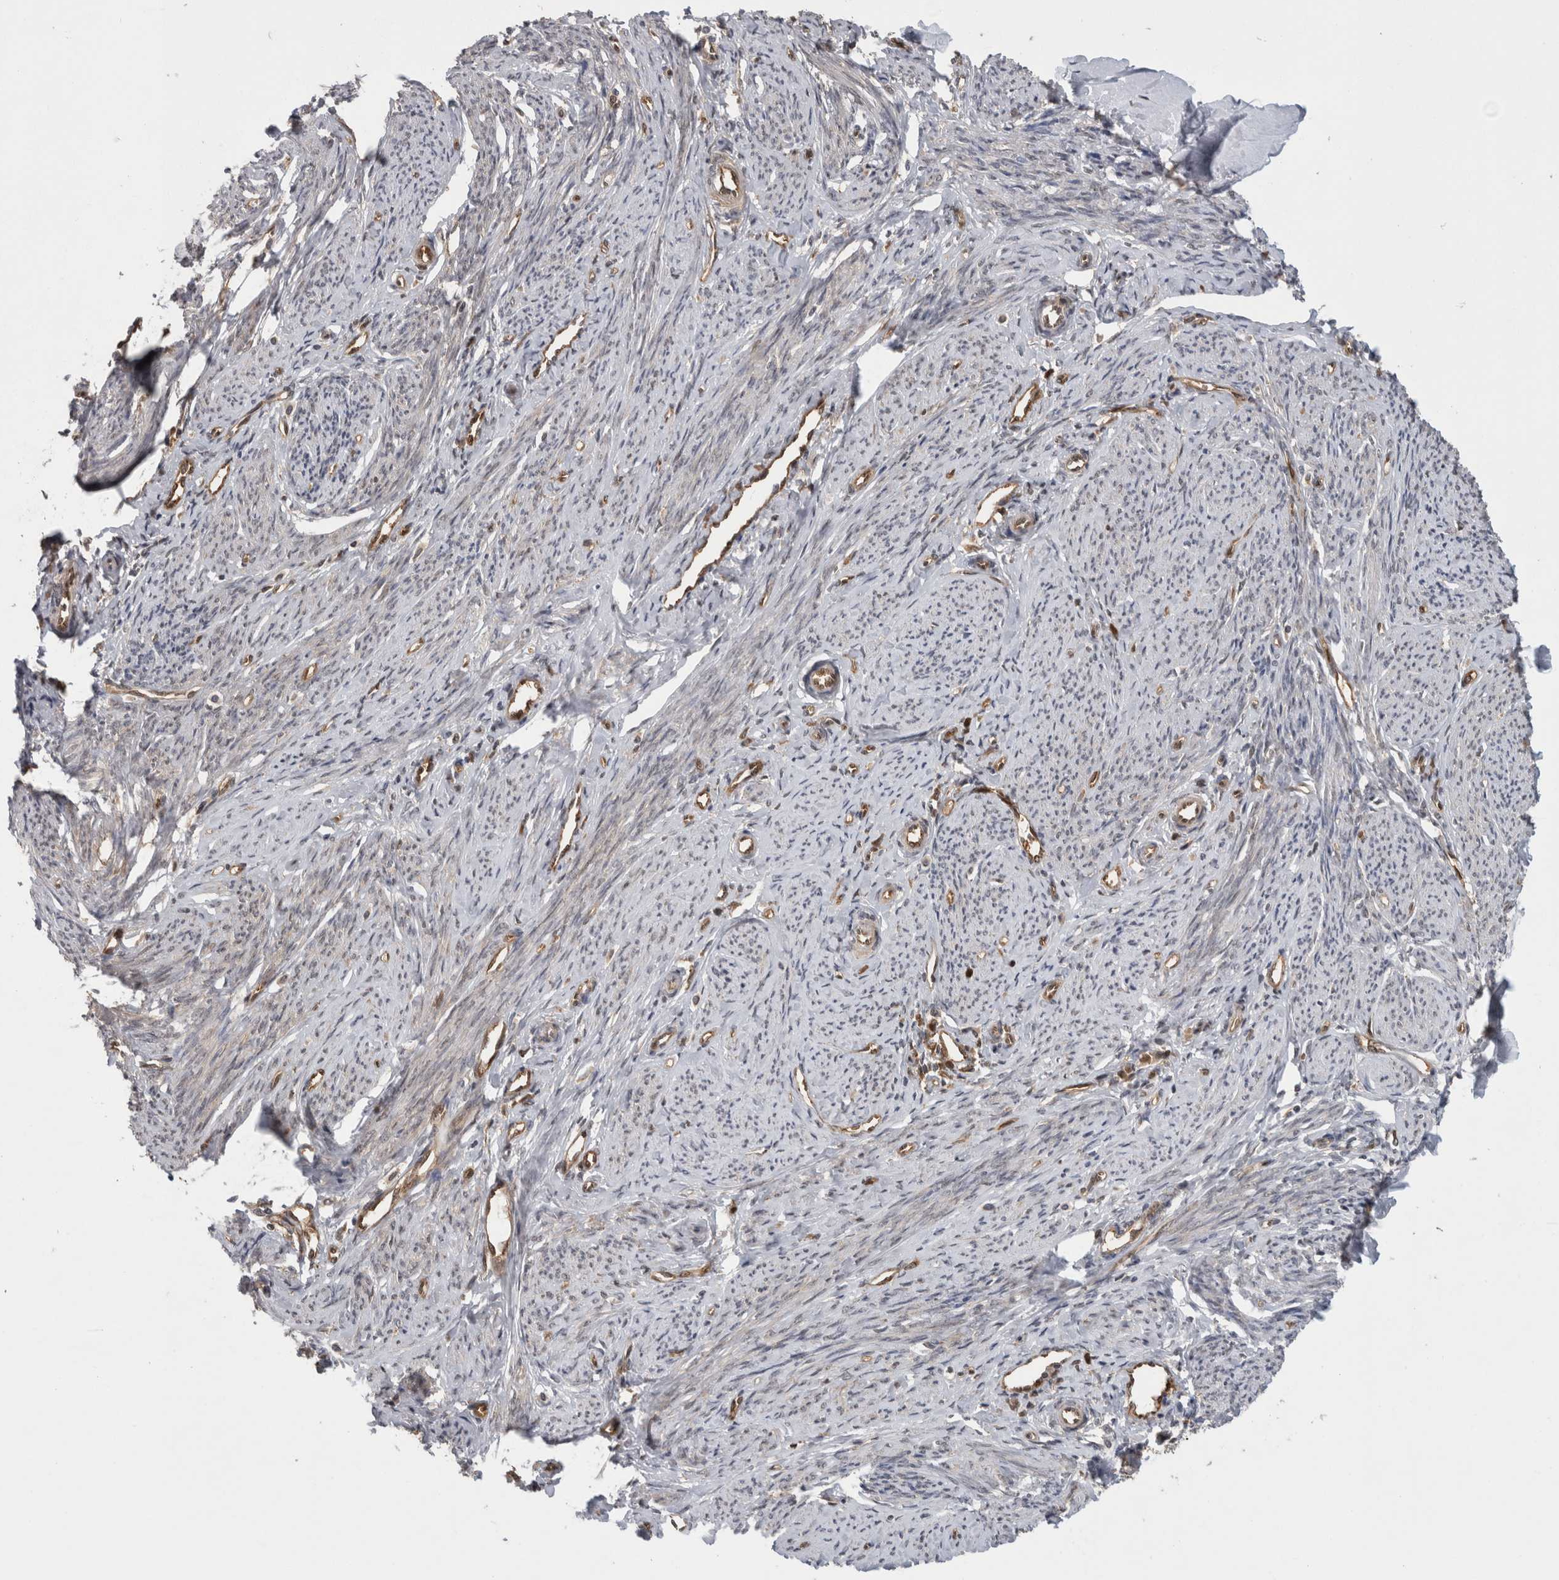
{"staining": {"intensity": "negative", "quantity": "none", "location": "none"}, "tissue": "endometrium", "cell_type": "Cells in endometrial stroma", "image_type": "normal", "snomed": [{"axis": "morphology", "description": "Normal tissue, NOS"}, {"axis": "topography", "description": "Endometrium"}], "caption": "This is a histopathology image of immunohistochemistry (IHC) staining of benign endometrium, which shows no expression in cells in endometrial stroma.", "gene": "ASTN2", "patient": {"sex": "female", "age": 56}}